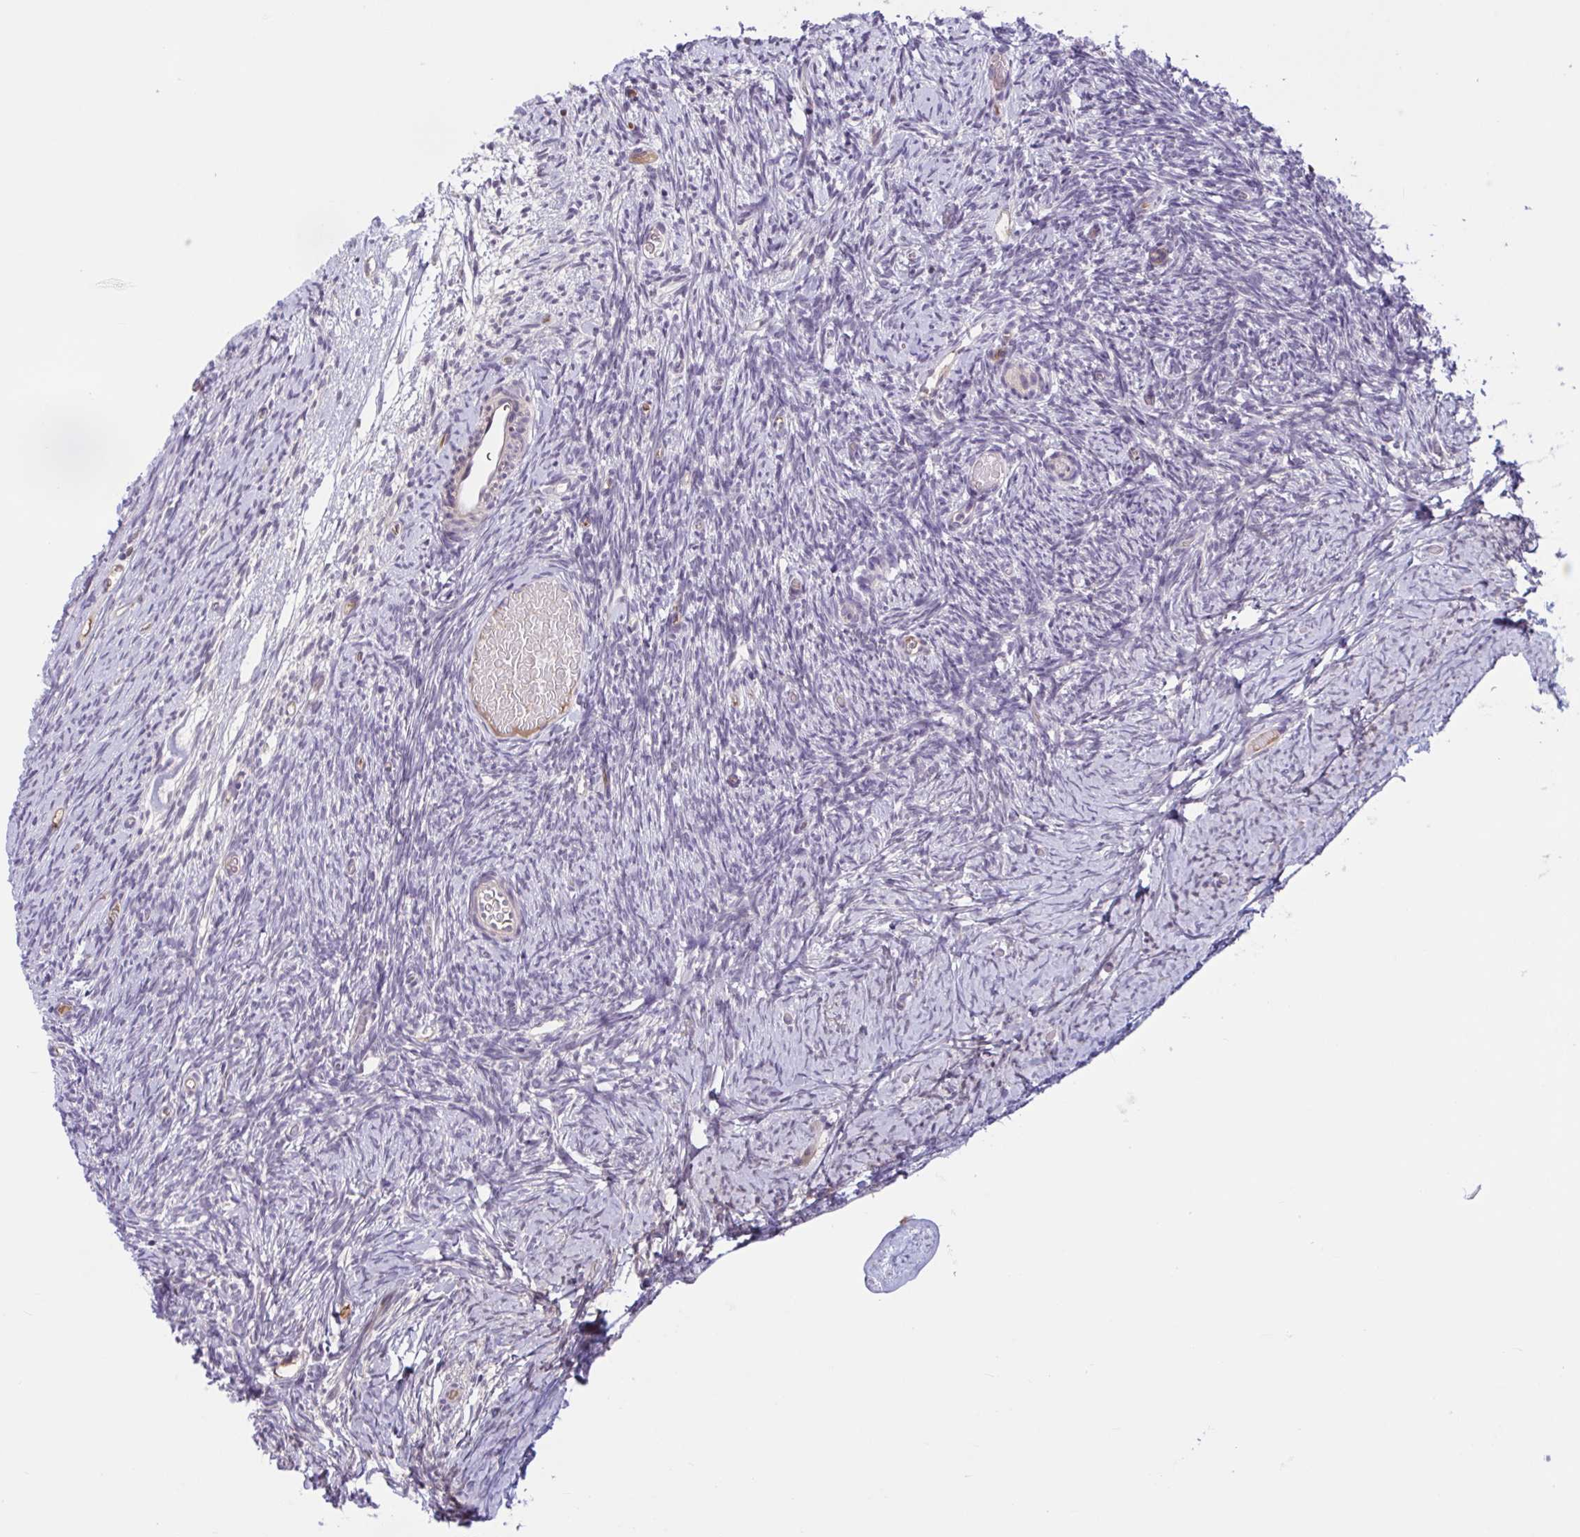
{"staining": {"intensity": "negative", "quantity": "none", "location": "none"}, "tissue": "ovary", "cell_type": "Follicle cells", "image_type": "normal", "snomed": [{"axis": "morphology", "description": "Normal tissue, NOS"}, {"axis": "topography", "description": "Ovary"}], "caption": "This is a photomicrograph of IHC staining of normal ovary, which shows no staining in follicle cells. (DAB (3,3'-diaminobenzidine) IHC, high magnification).", "gene": "TTC7B", "patient": {"sex": "female", "age": 39}}